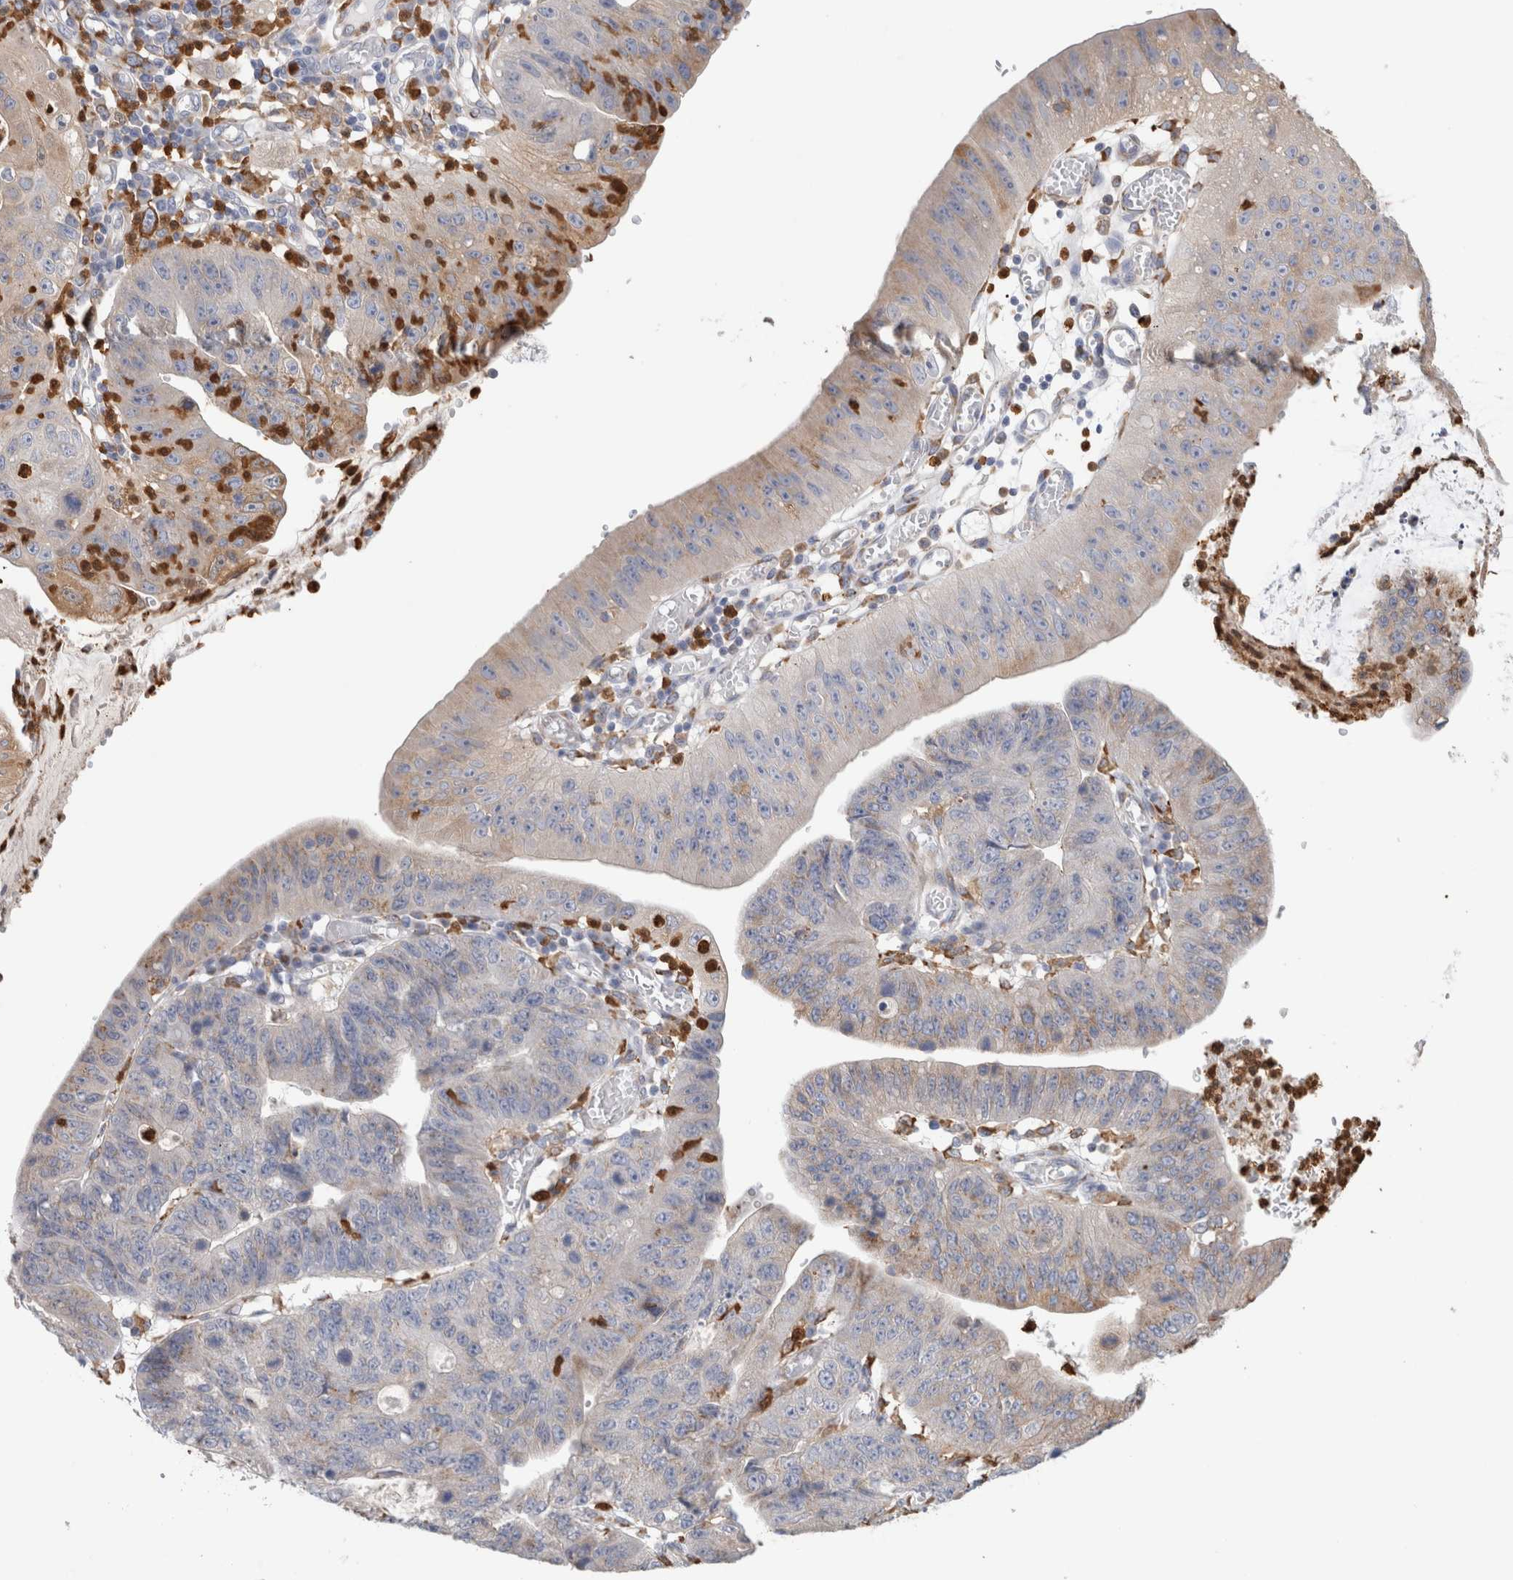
{"staining": {"intensity": "weak", "quantity": "<25%", "location": "cytoplasmic/membranous"}, "tissue": "stomach cancer", "cell_type": "Tumor cells", "image_type": "cancer", "snomed": [{"axis": "morphology", "description": "Adenocarcinoma, NOS"}, {"axis": "topography", "description": "Stomach"}], "caption": "Tumor cells show no significant expression in stomach cancer (adenocarcinoma).", "gene": "P4HA1", "patient": {"sex": "male", "age": 59}}